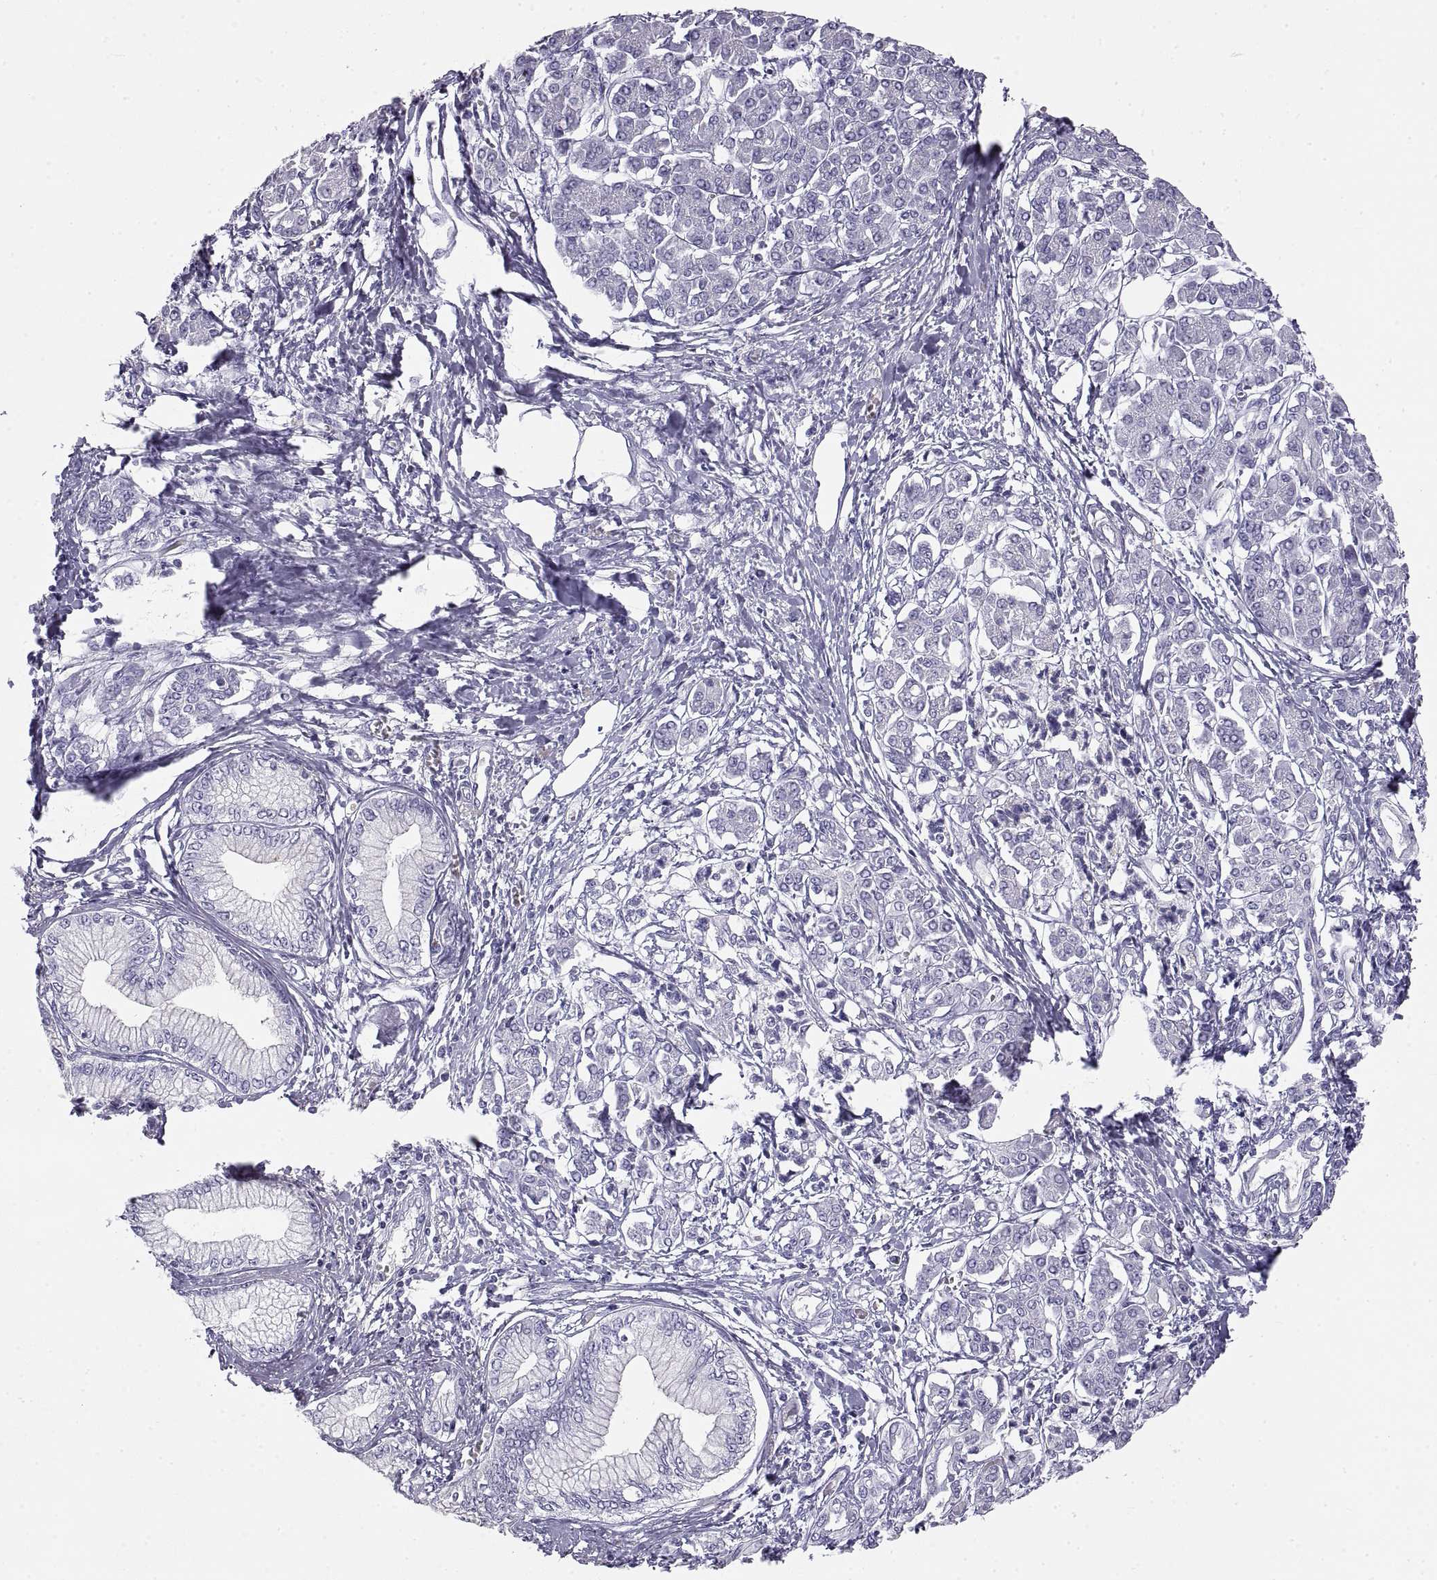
{"staining": {"intensity": "negative", "quantity": "none", "location": "none"}, "tissue": "pancreatic cancer", "cell_type": "Tumor cells", "image_type": "cancer", "snomed": [{"axis": "morphology", "description": "Adenocarcinoma, NOS"}, {"axis": "topography", "description": "Pancreas"}], "caption": "High magnification brightfield microscopy of pancreatic cancer (adenocarcinoma) stained with DAB (brown) and counterstained with hematoxylin (blue): tumor cells show no significant expression.", "gene": "RLBP1", "patient": {"sex": "female", "age": 68}}